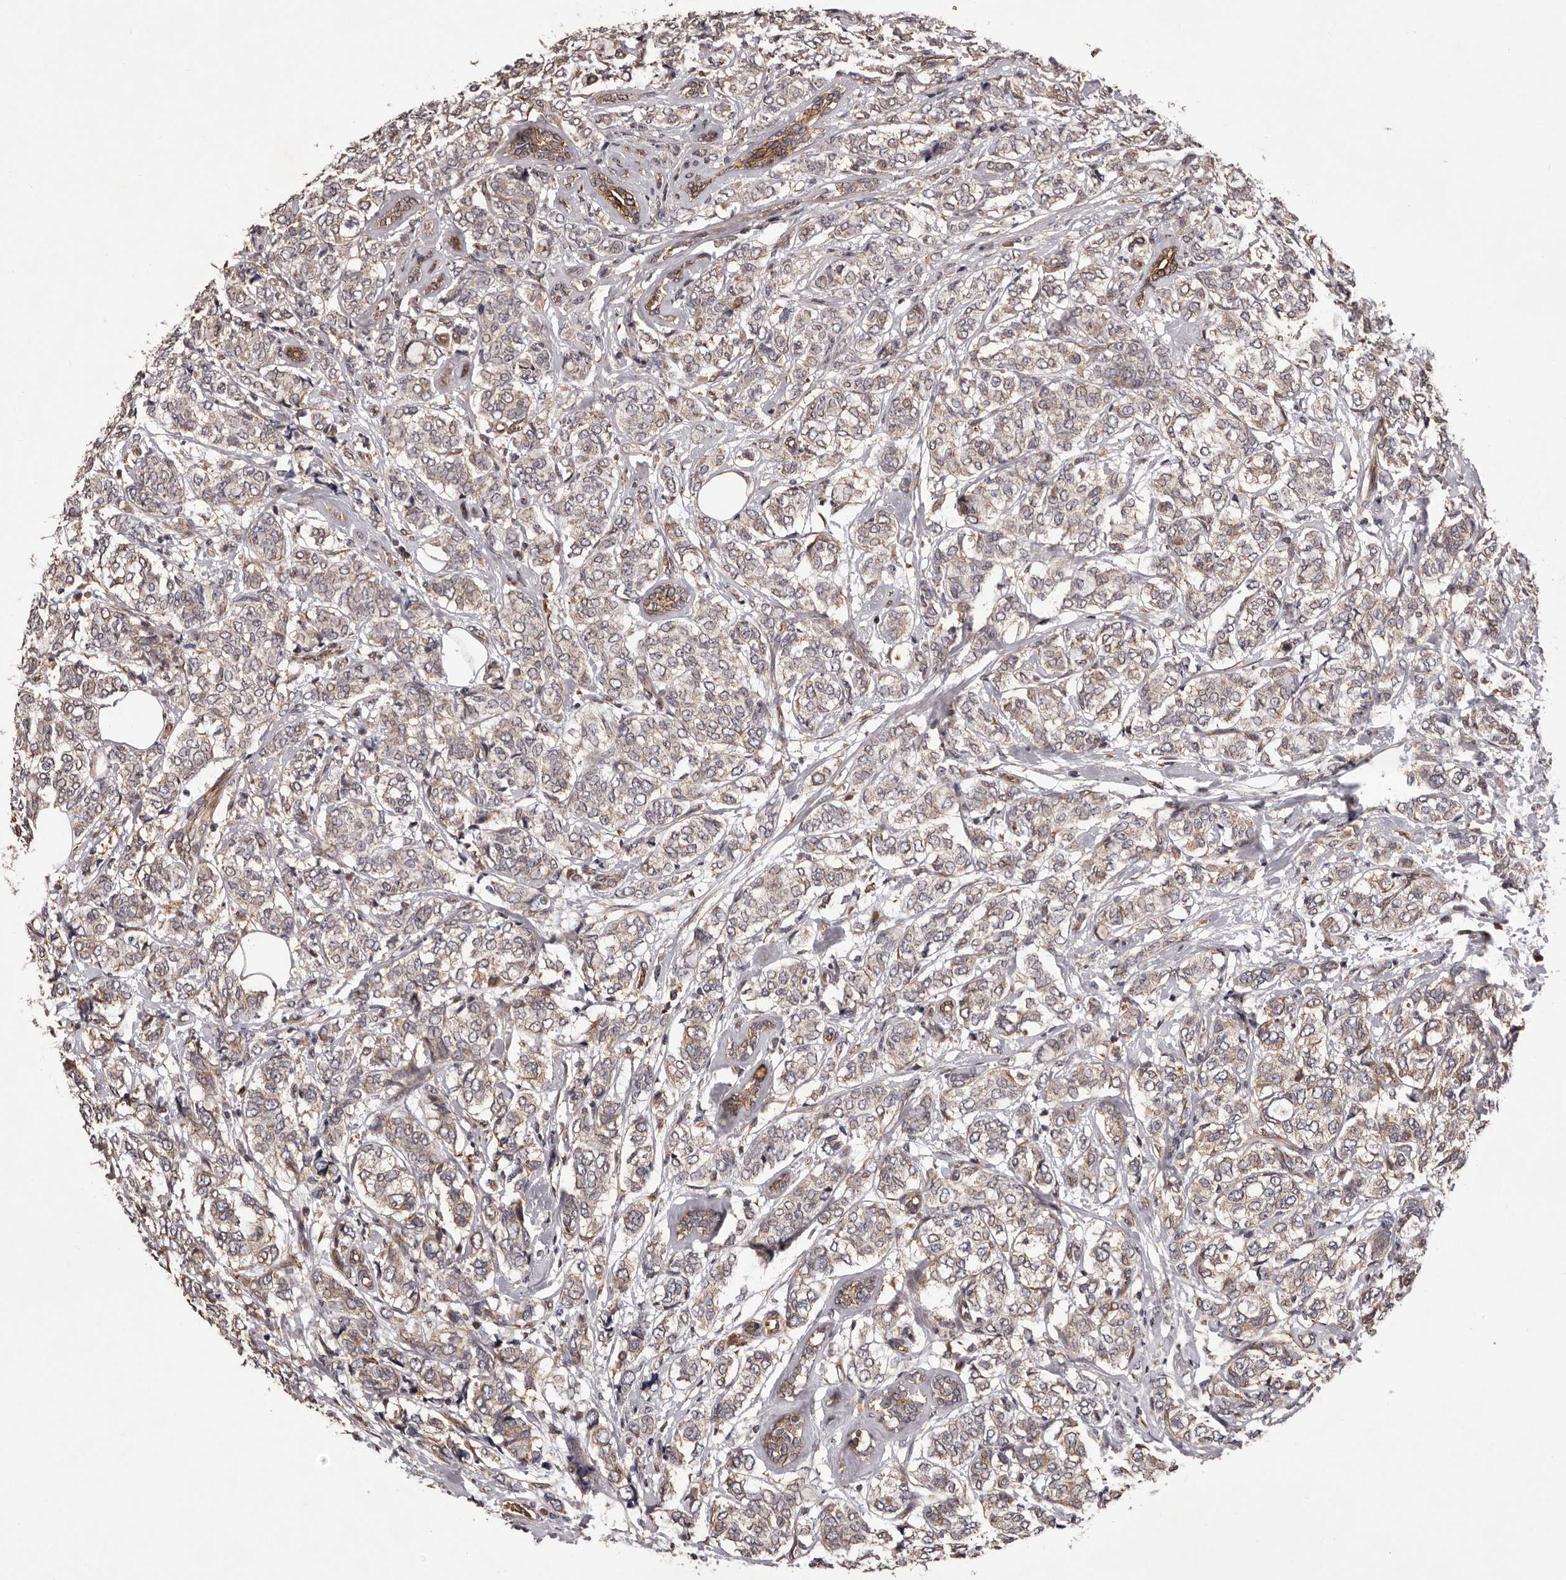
{"staining": {"intensity": "weak", "quantity": ">75%", "location": "cytoplasmic/membranous"}, "tissue": "breast cancer", "cell_type": "Tumor cells", "image_type": "cancer", "snomed": [{"axis": "morphology", "description": "Lobular carcinoma"}, {"axis": "topography", "description": "Breast"}], "caption": "Breast cancer (lobular carcinoma) stained with a brown dye demonstrates weak cytoplasmic/membranous positive staining in about >75% of tumor cells.", "gene": "GADD45B", "patient": {"sex": "female", "age": 60}}